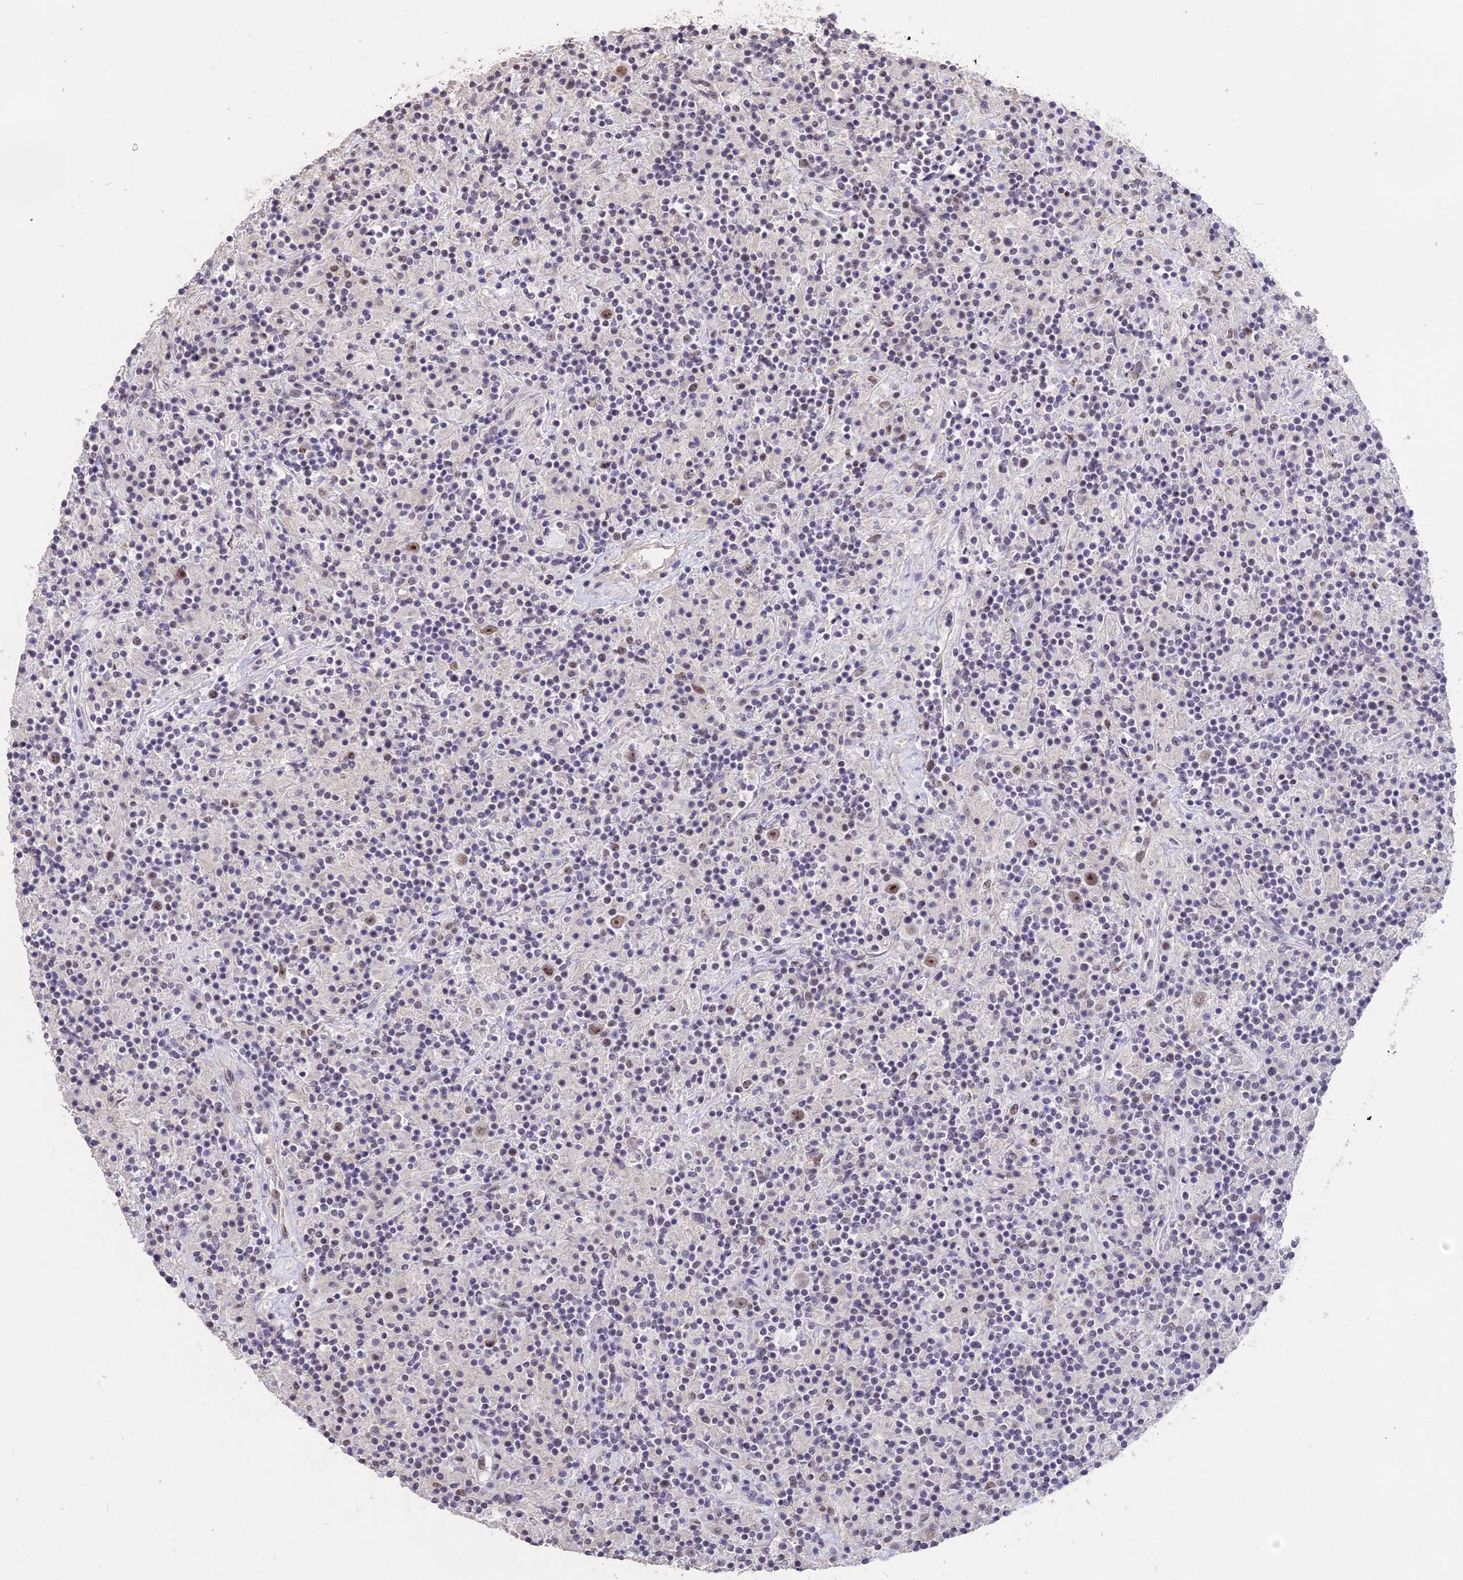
{"staining": {"intensity": "moderate", "quantity": ">75%", "location": "nuclear"}, "tissue": "lymphoma", "cell_type": "Tumor cells", "image_type": "cancer", "snomed": [{"axis": "morphology", "description": "Hodgkin's disease, NOS"}, {"axis": "topography", "description": "Lymph node"}], "caption": "Hodgkin's disease stained for a protein (brown) displays moderate nuclear positive staining in about >75% of tumor cells.", "gene": "SETD2", "patient": {"sex": "male", "age": 70}}